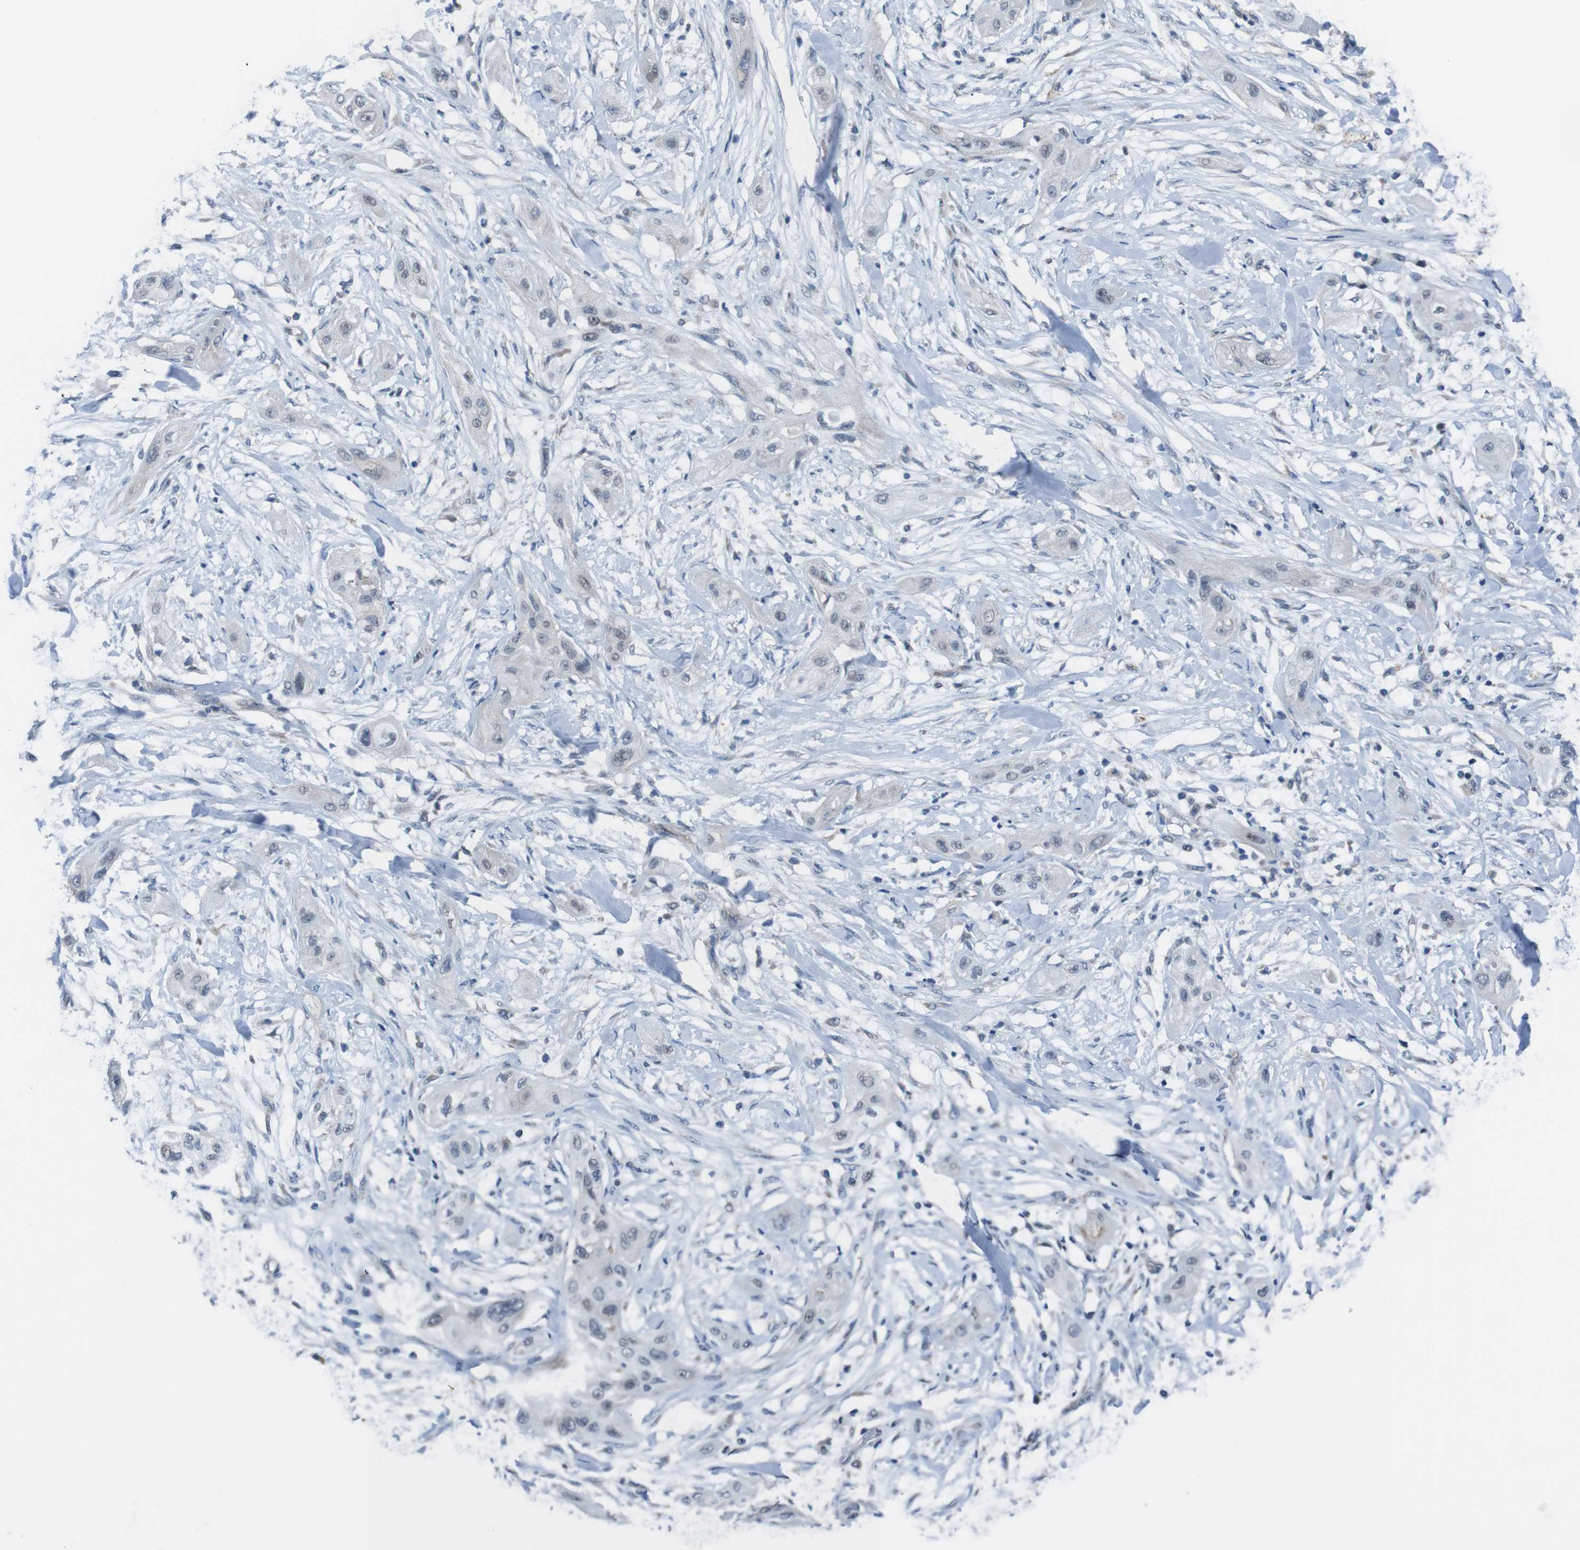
{"staining": {"intensity": "negative", "quantity": "none", "location": "none"}, "tissue": "lung cancer", "cell_type": "Tumor cells", "image_type": "cancer", "snomed": [{"axis": "morphology", "description": "Squamous cell carcinoma, NOS"}, {"axis": "topography", "description": "Lung"}], "caption": "High power microscopy micrograph of an immunohistochemistry photomicrograph of squamous cell carcinoma (lung), revealing no significant staining in tumor cells.", "gene": "CDH22", "patient": {"sex": "female", "age": 47}}